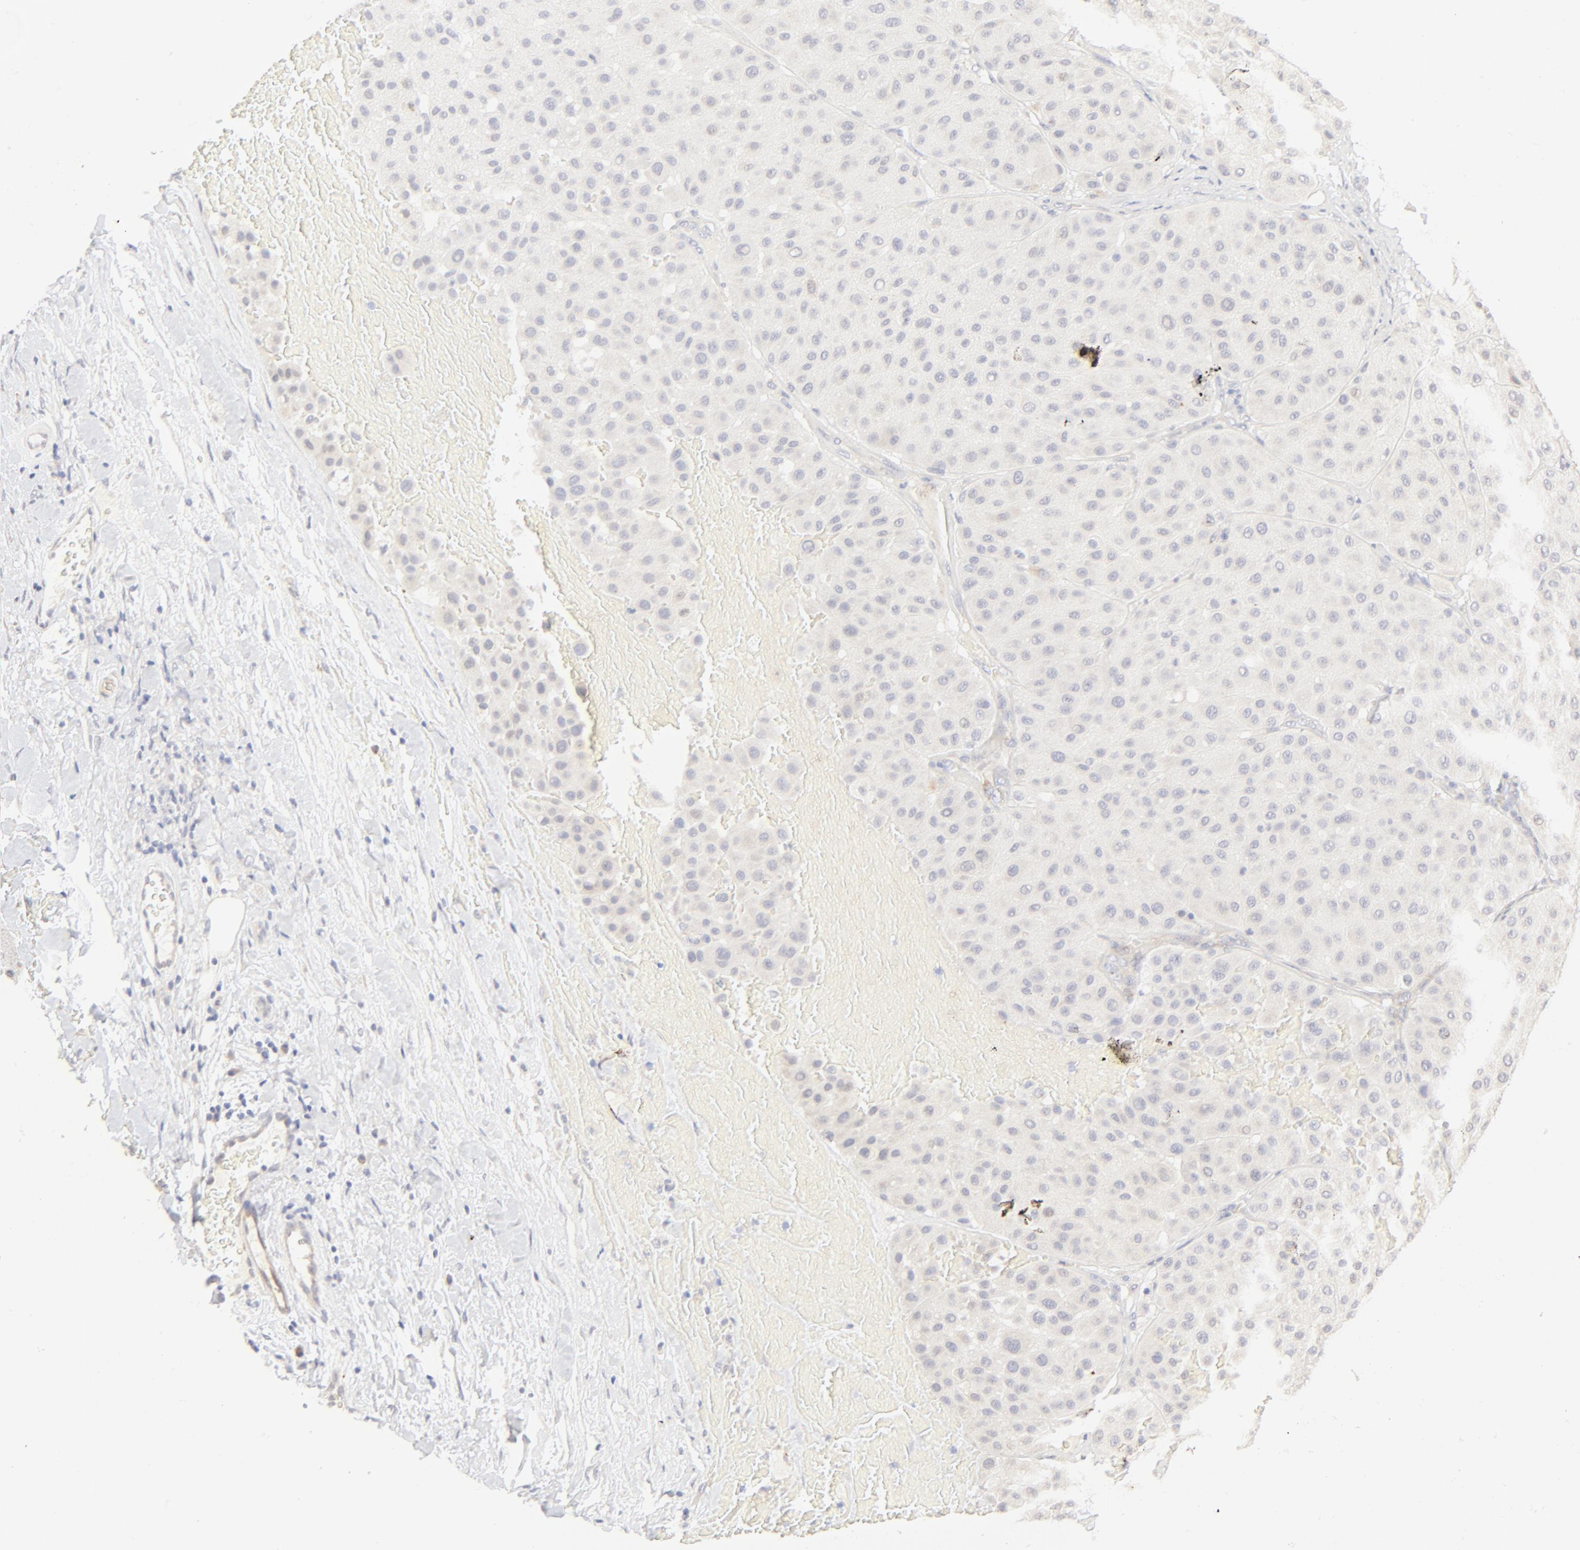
{"staining": {"intensity": "negative", "quantity": "none", "location": "none"}, "tissue": "melanoma", "cell_type": "Tumor cells", "image_type": "cancer", "snomed": [{"axis": "morphology", "description": "Normal tissue, NOS"}, {"axis": "morphology", "description": "Malignant melanoma, Metastatic site"}, {"axis": "topography", "description": "Skin"}], "caption": "A high-resolution photomicrograph shows immunohistochemistry staining of malignant melanoma (metastatic site), which displays no significant staining in tumor cells.", "gene": "NKX2-2", "patient": {"sex": "male", "age": 41}}